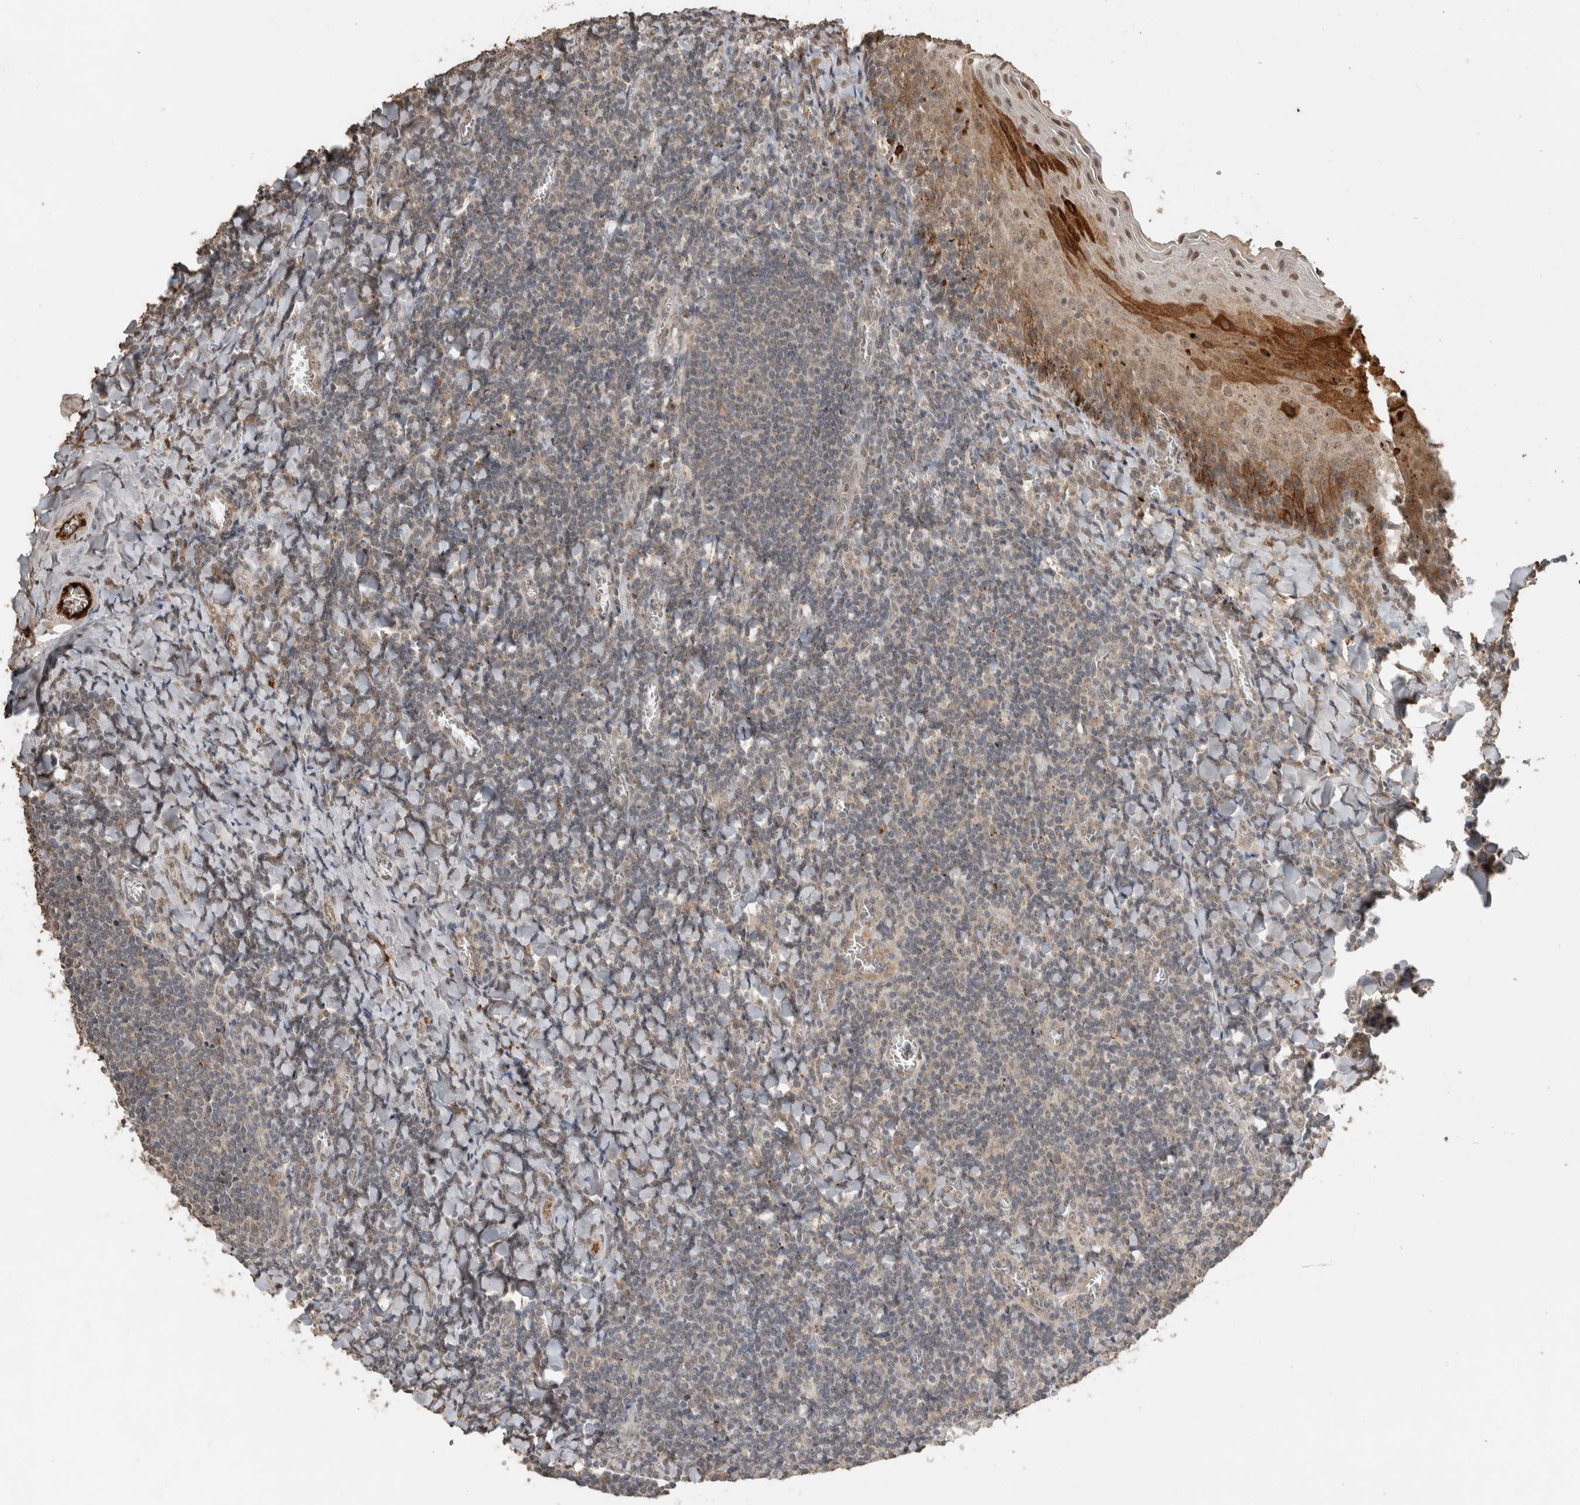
{"staining": {"intensity": "negative", "quantity": "none", "location": "none"}, "tissue": "tonsil", "cell_type": "Germinal center cells", "image_type": "normal", "snomed": [{"axis": "morphology", "description": "Normal tissue, NOS"}, {"axis": "topography", "description": "Tonsil"}], "caption": "Germinal center cells are negative for brown protein staining in unremarkable tonsil. (IHC, brightfield microscopy, high magnification).", "gene": "FAM3A", "patient": {"sex": "male", "age": 27}}